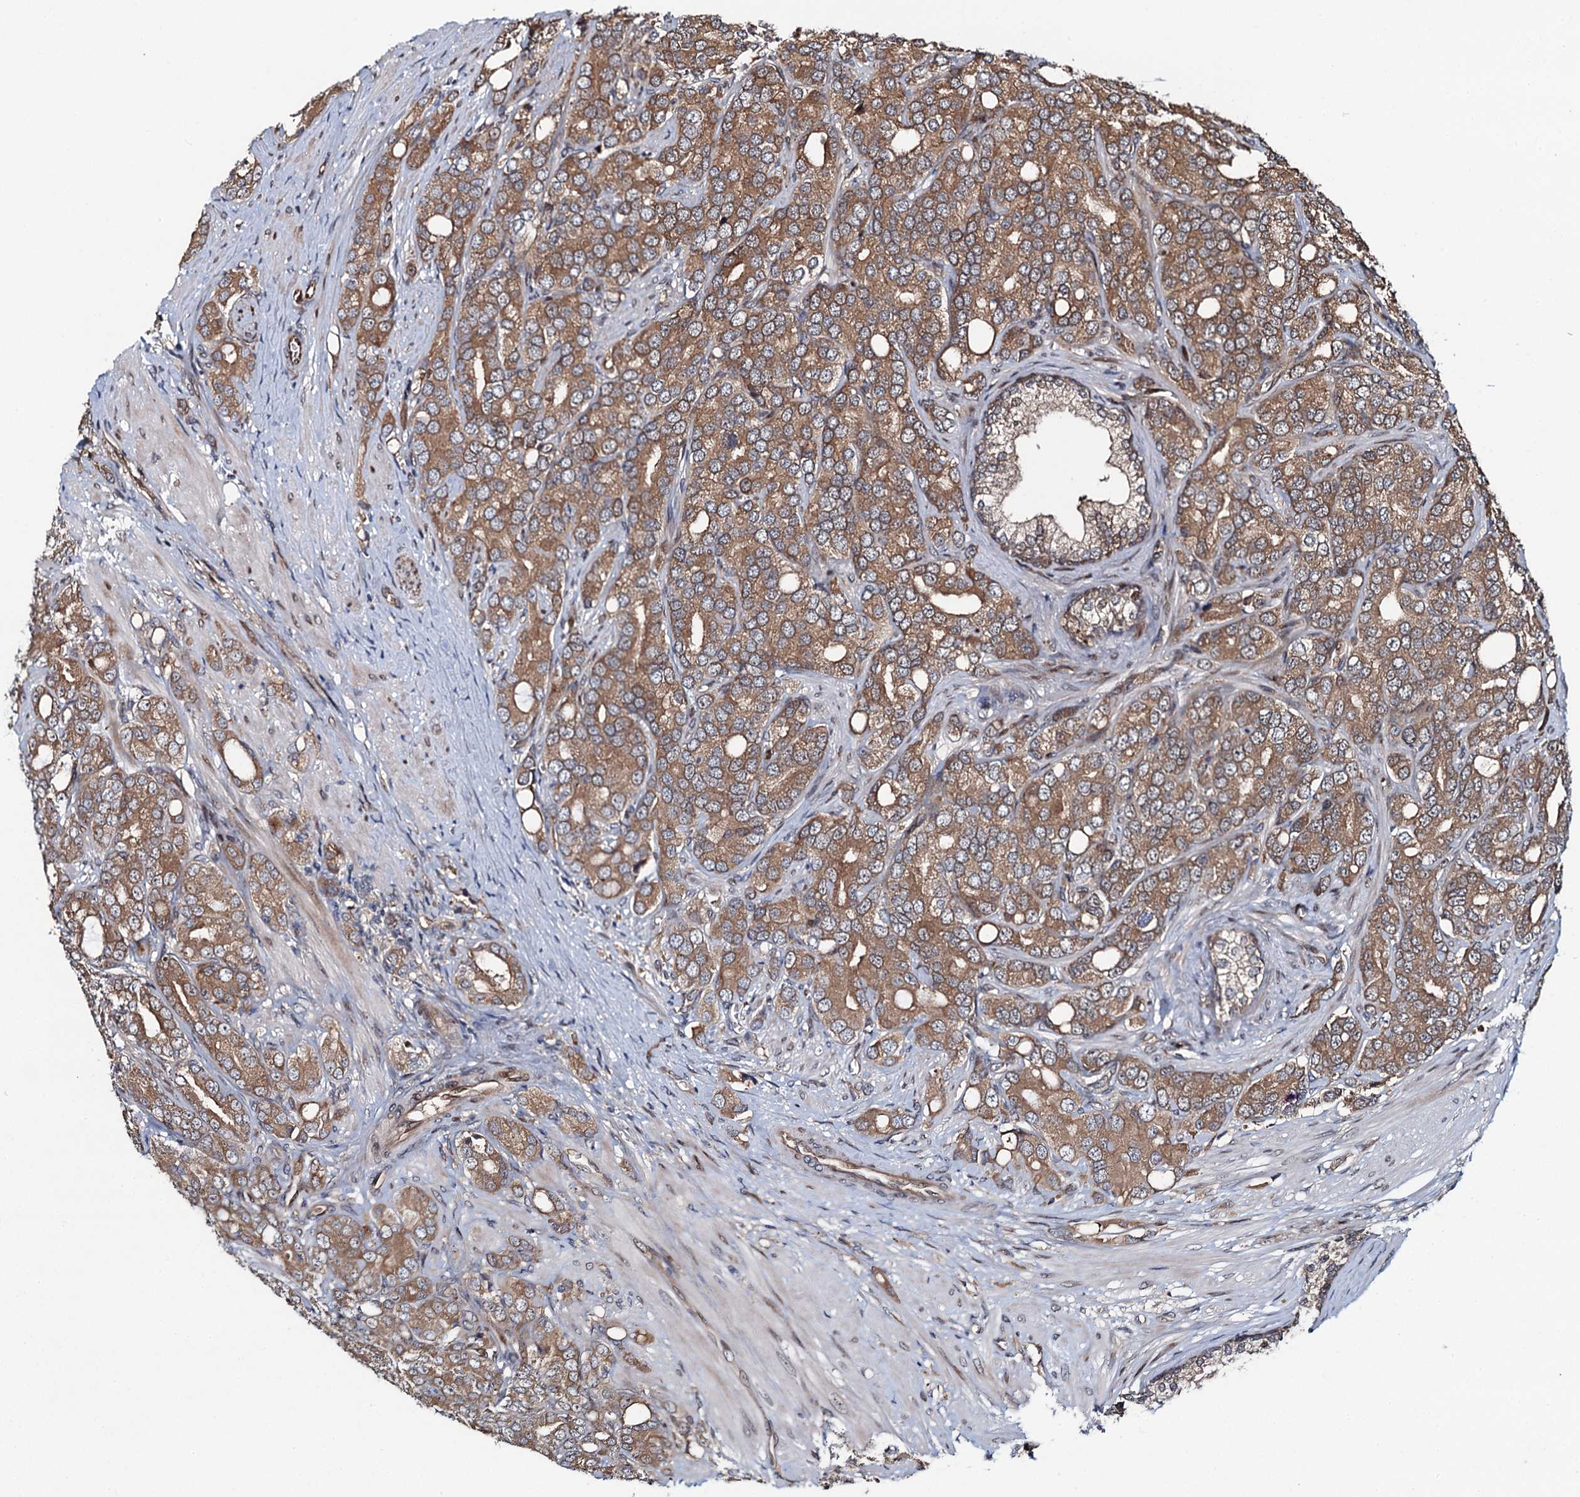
{"staining": {"intensity": "moderate", "quantity": ">75%", "location": "cytoplasmic/membranous"}, "tissue": "prostate cancer", "cell_type": "Tumor cells", "image_type": "cancer", "snomed": [{"axis": "morphology", "description": "Adenocarcinoma, High grade"}, {"axis": "topography", "description": "Prostate"}], "caption": "Adenocarcinoma (high-grade) (prostate) stained with immunohistochemistry (IHC) exhibits moderate cytoplasmic/membranous positivity in about >75% of tumor cells. Using DAB (brown) and hematoxylin (blue) stains, captured at high magnification using brightfield microscopy.", "gene": "RHOBTB1", "patient": {"sex": "male", "age": 62}}